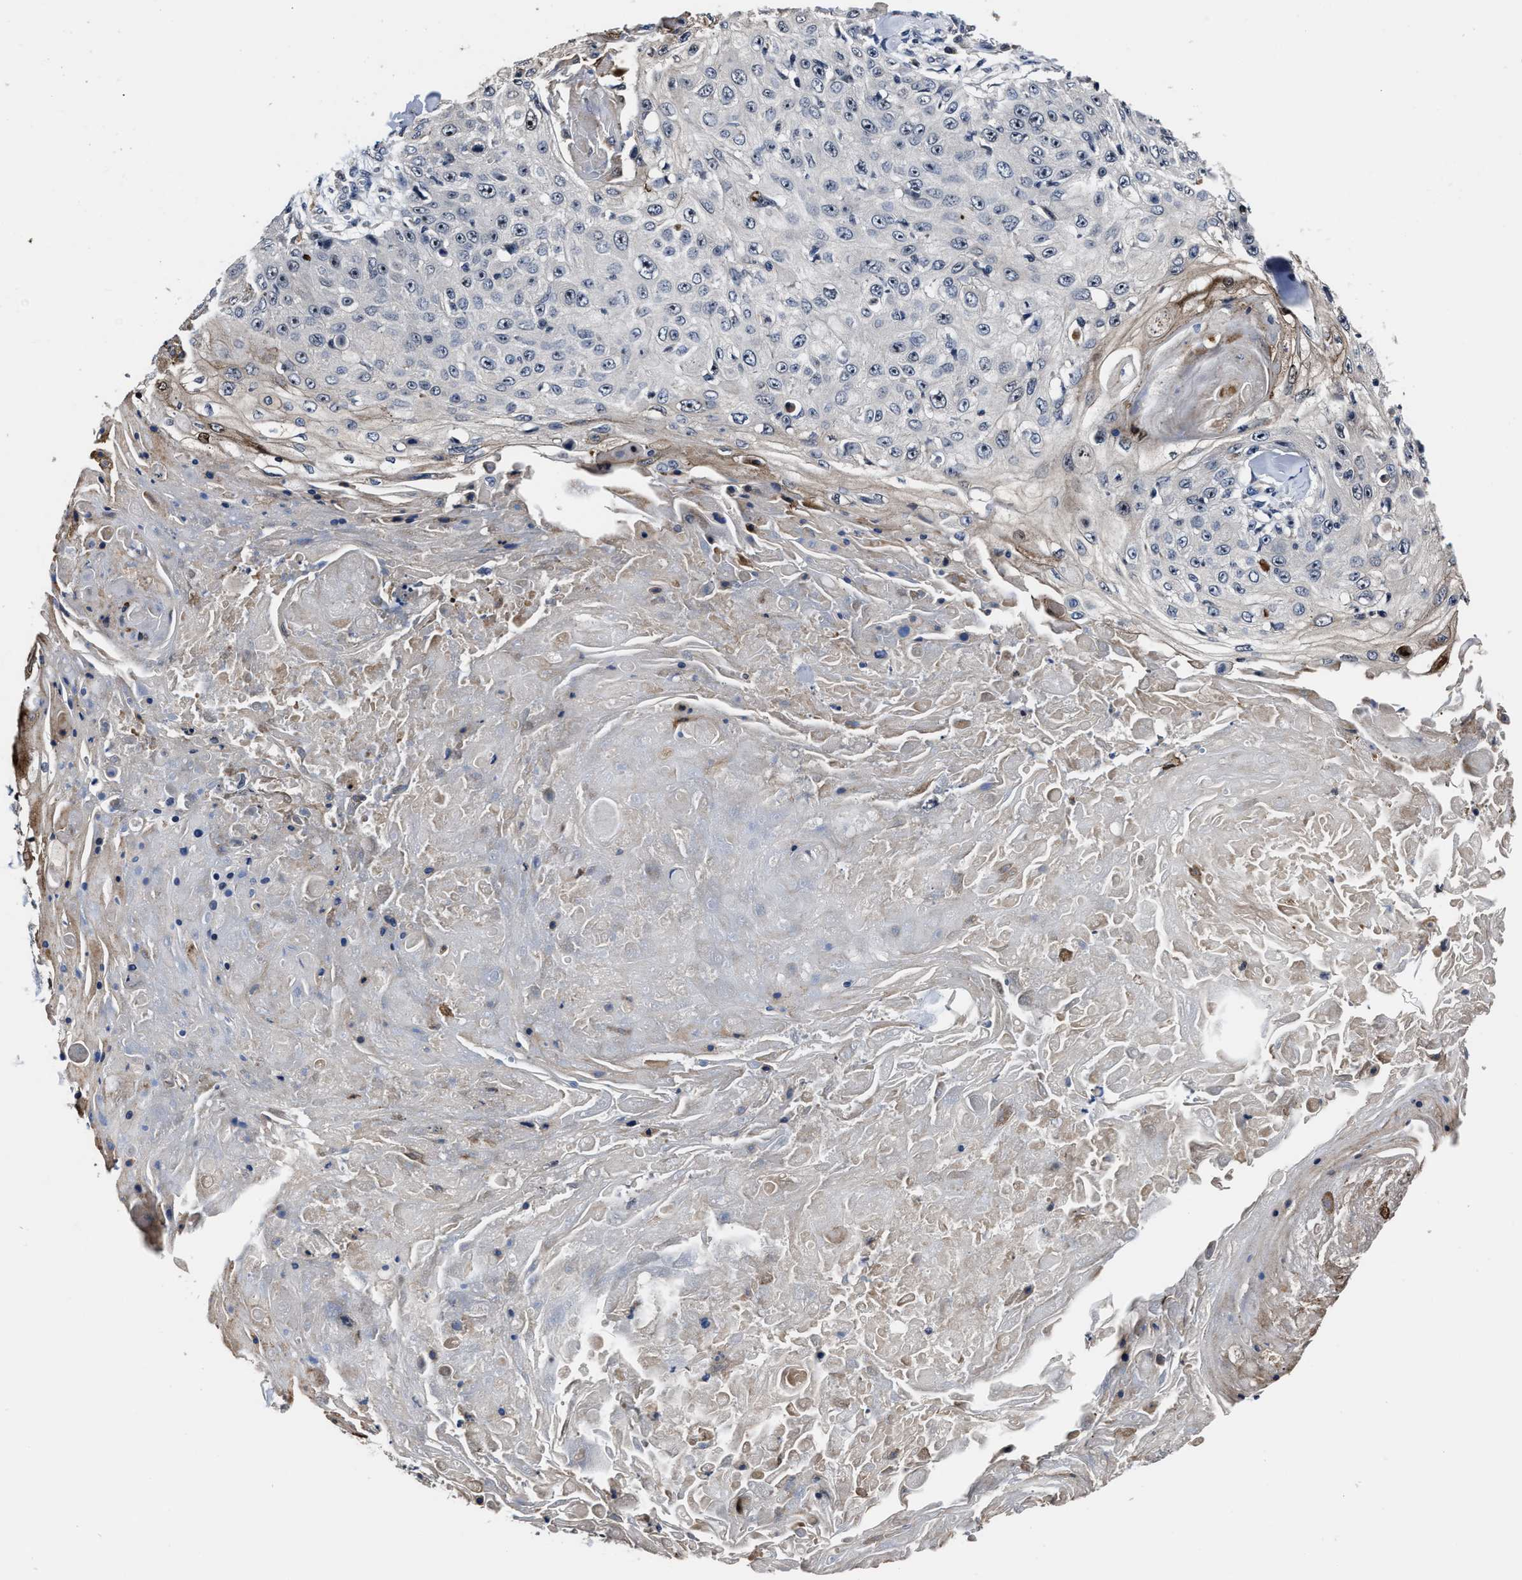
{"staining": {"intensity": "negative", "quantity": "none", "location": "none"}, "tissue": "skin cancer", "cell_type": "Tumor cells", "image_type": "cancer", "snomed": [{"axis": "morphology", "description": "Squamous cell carcinoma, NOS"}, {"axis": "topography", "description": "Skin"}], "caption": "Tumor cells show no significant positivity in skin squamous cell carcinoma.", "gene": "RSBN1L", "patient": {"sex": "male", "age": 86}}